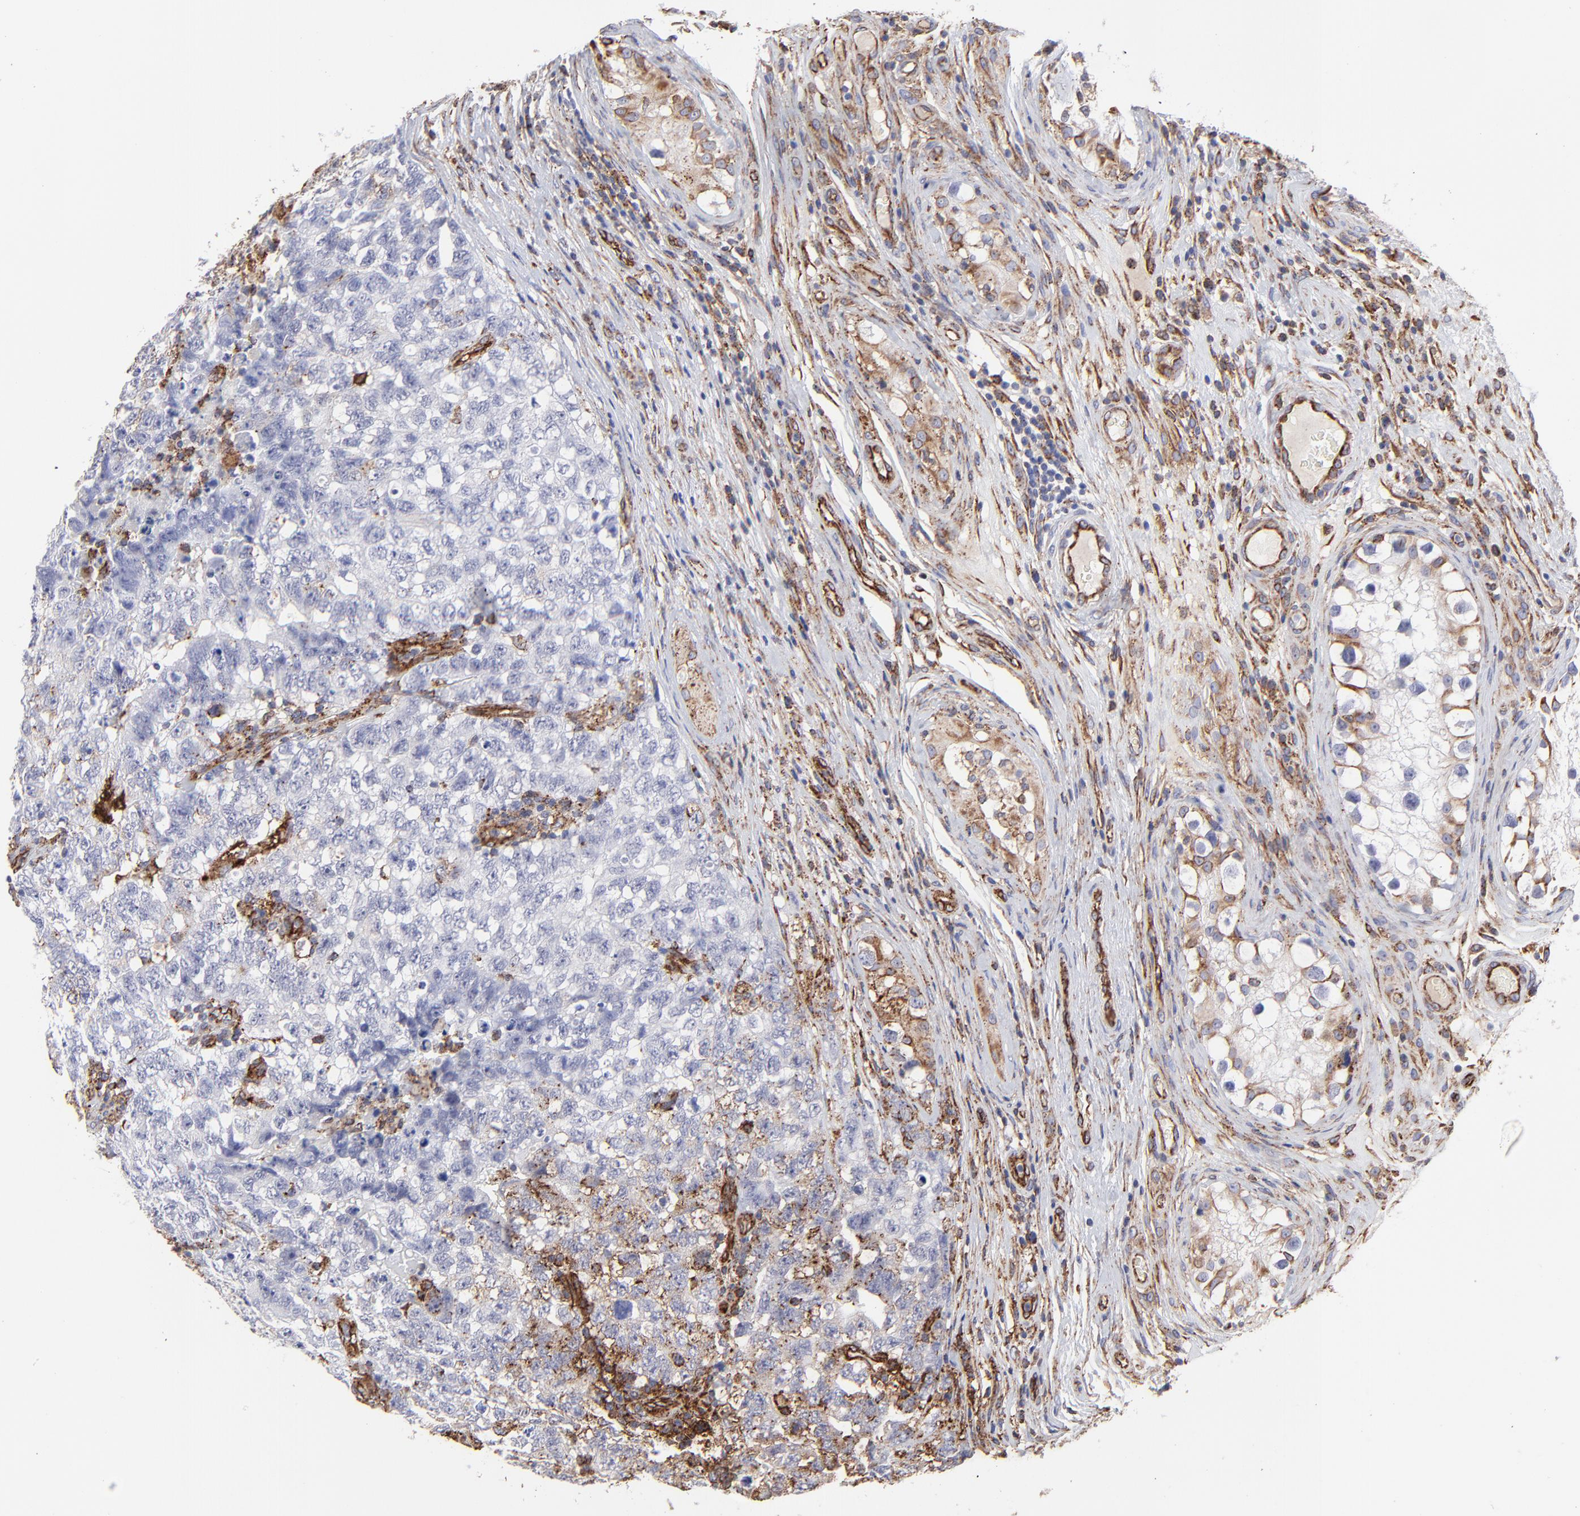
{"staining": {"intensity": "weak", "quantity": "<25%", "location": "cytoplasmic/membranous"}, "tissue": "testis cancer", "cell_type": "Tumor cells", "image_type": "cancer", "snomed": [{"axis": "morphology", "description": "Carcinoma, Embryonal, NOS"}, {"axis": "topography", "description": "Testis"}], "caption": "High power microscopy image of an IHC histopathology image of testis cancer, revealing no significant positivity in tumor cells. (Stains: DAB IHC with hematoxylin counter stain, Microscopy: brightfield microscopy at high magnification).", "gene": "COX8C", "patient": {"sex": "male", "age": 31}}